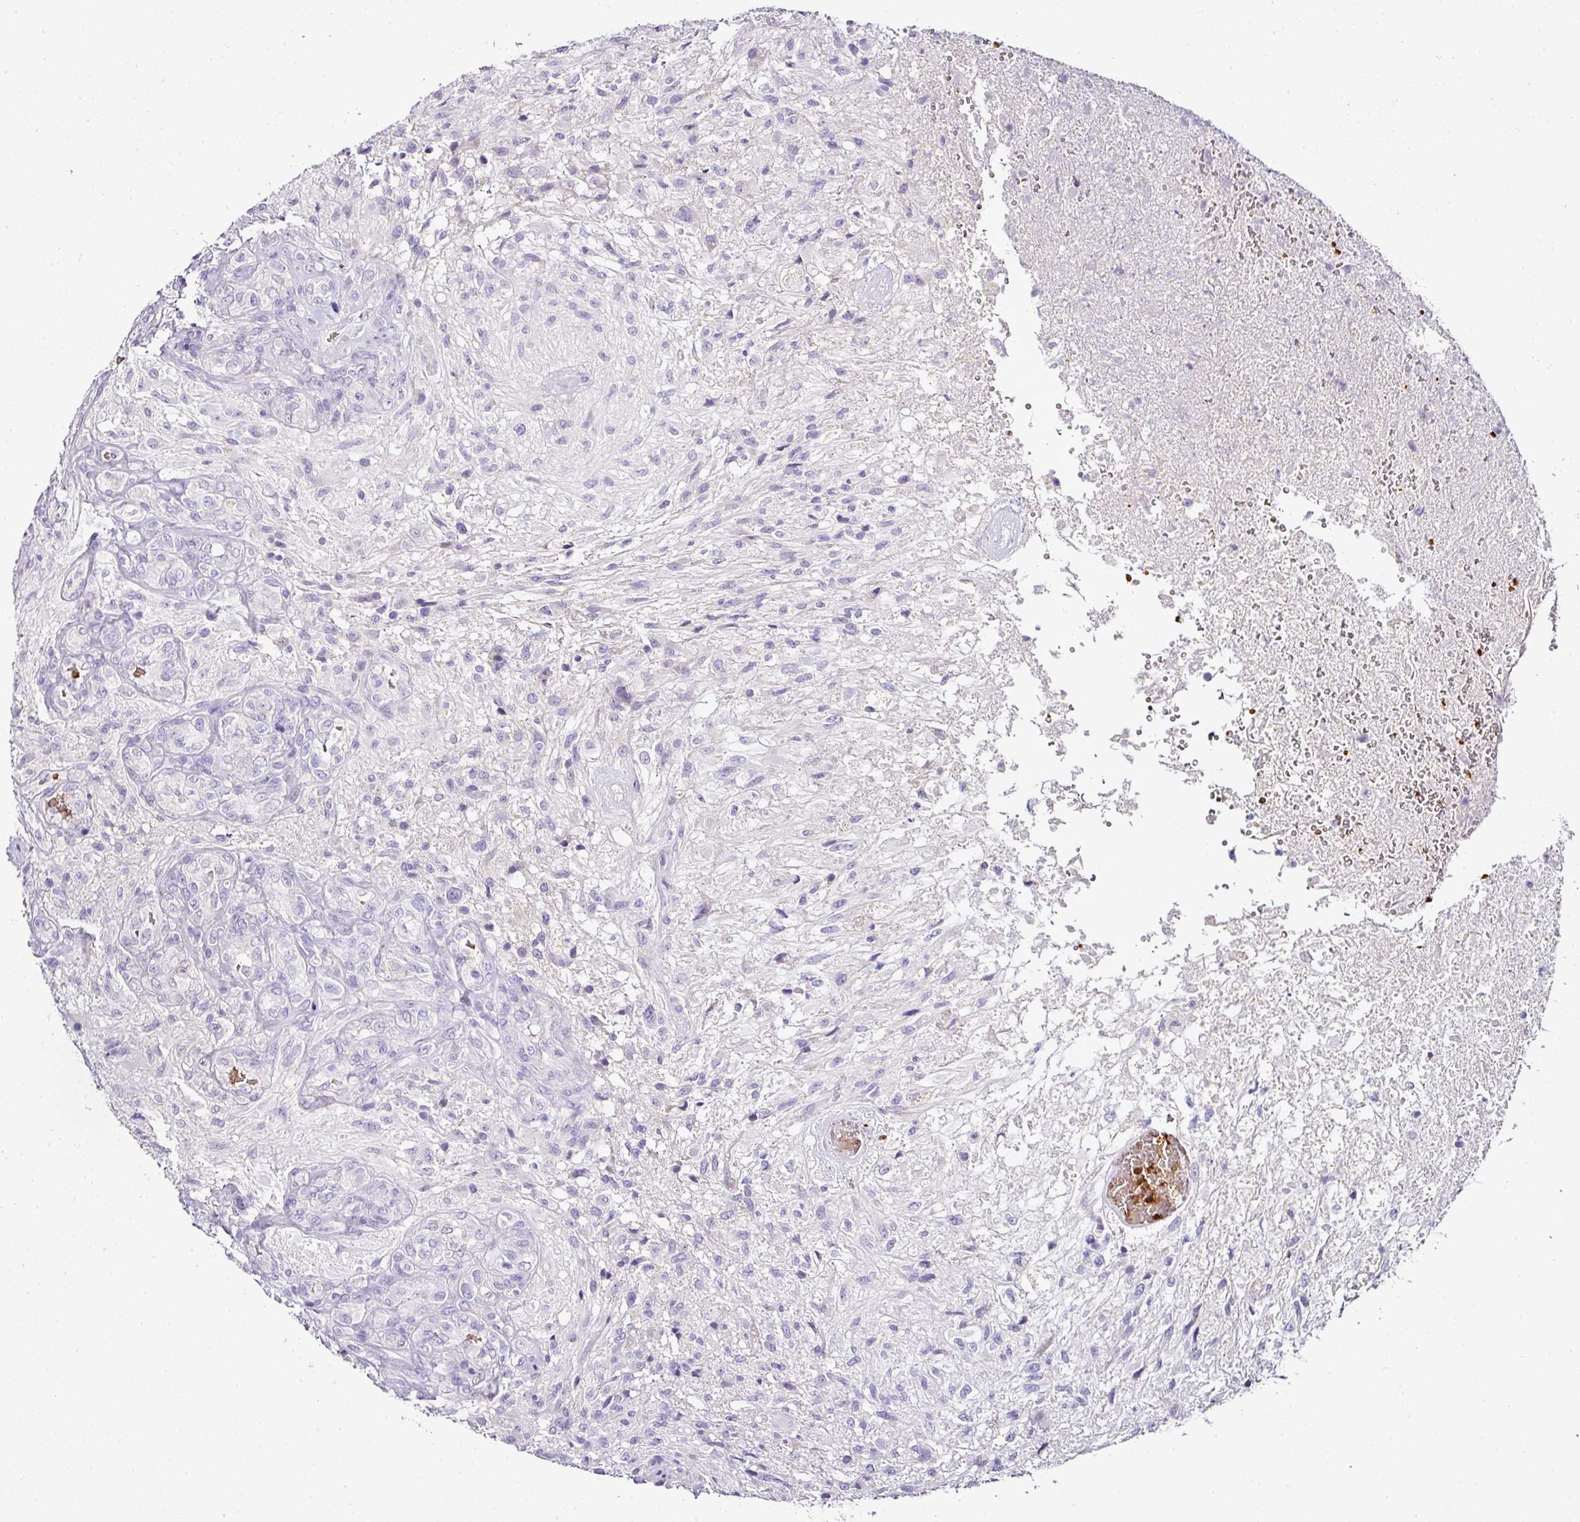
{"staining": {"intensity": "negative", "quantity": "none", "location": "none"}, "tissue": "glioma", "cell_type": "Tumor cells", "image_type": "cancer", "snomed": [{"axis": "morphology", "description": "Glioma, malignant, High grade"}, {"axis": "topography", "description": "Brain"}], "caption": "DAB immunohistochemical staining of malignant glioma (high-grade) demonstrates no significant staining in tumor cells.", "gene": "NAPSA", "patient": {"sex": "male", "age": 56}}